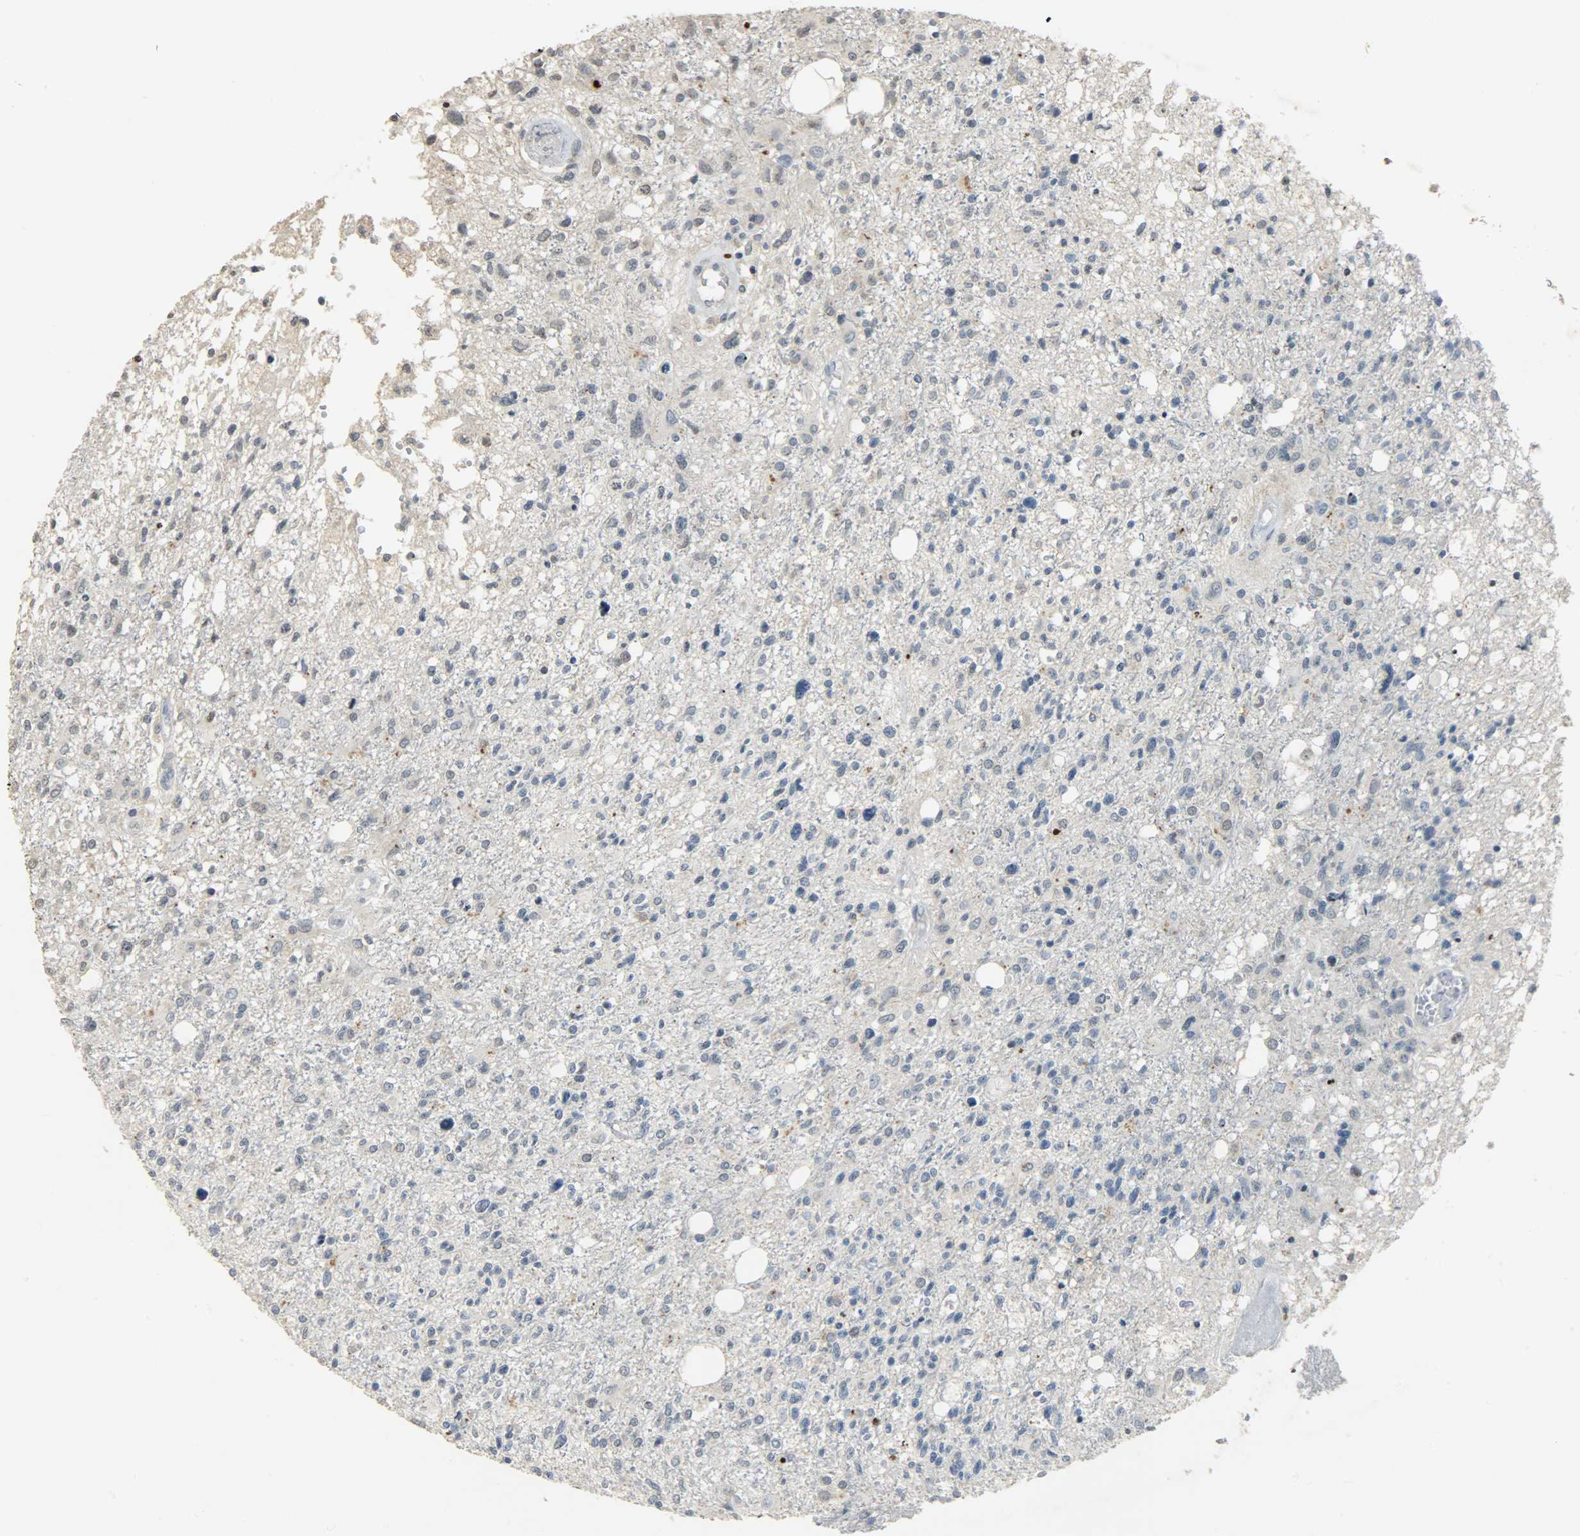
{"staining": {"intensity": "negative", "quantity": "none", "location": "none"}, "tissue": "glioma", "cell_type": "Tumor cells", "image_type": "cancer", "snomed": [{"axis": "morphology", "description": "Glioma, malignant, High grade"}, {"axis": "topography", "description": "Cerebral cortex"}], "caption": "IHC photomicrograph of neoplastic tissue: glioma stained with DAB reveals no significant protein staining in tumor cells.", "gene": "DNAJB6", "patient": {"sex": "male", "age": 76}}